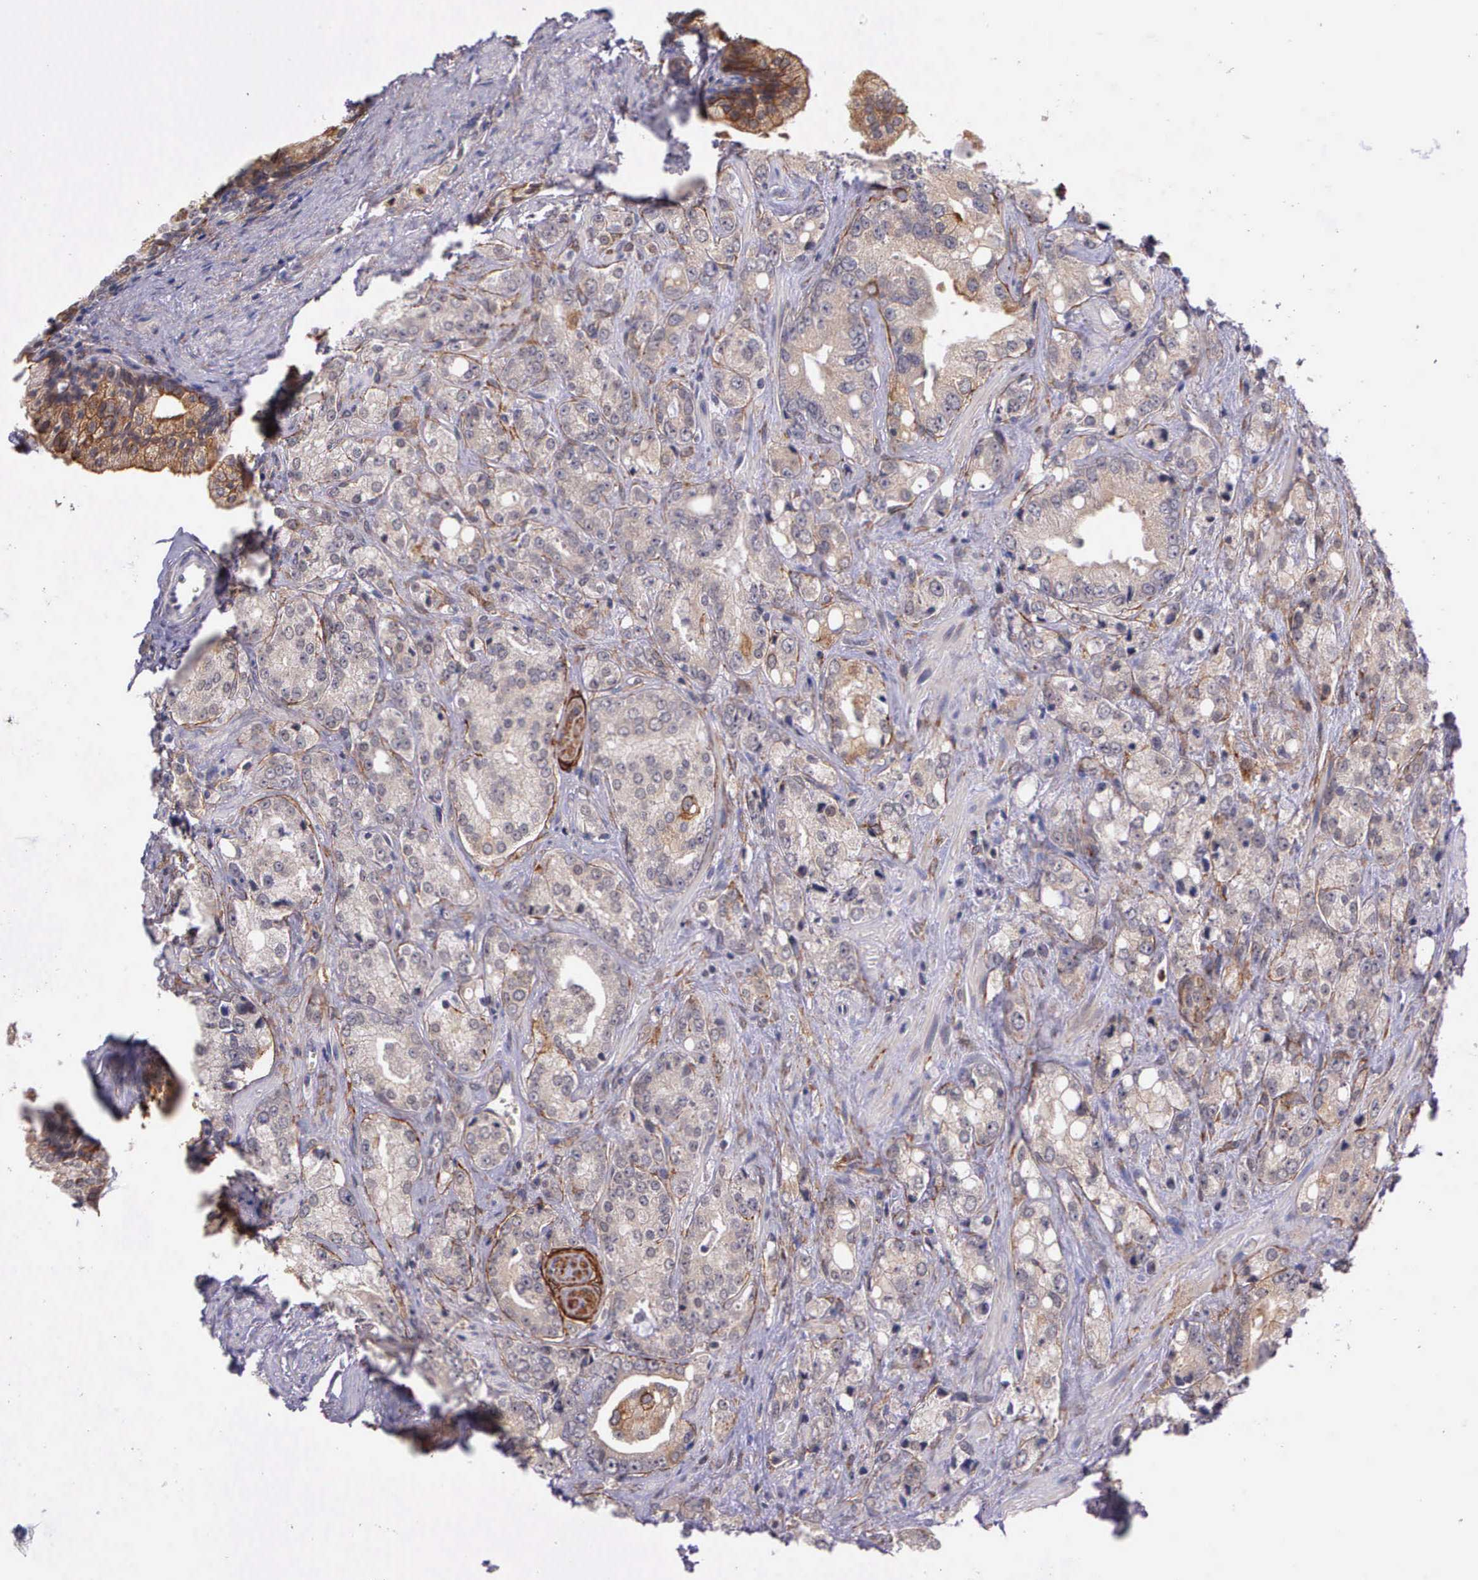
{"staining": {"intensity": "negative", "quantity": "none", "location": "none"}, "tissue": "prostate cancer", "cell_type": "Tumor cells", "image_type": "cancer", "snomed": [{"axis": "morphology", "description": "Adenocarcinoma, High grade"}, {"axis": "topography", "description": "Prostate"}], "caption": "The immunohistochemistry (IHC) photomicrograph has no significant staining in tumor cells of adenocarcinoma (high-grade) (prostate) tissue.", "gene": "PRICKLE3", "patient": {"sex": "male", "age": 67}}